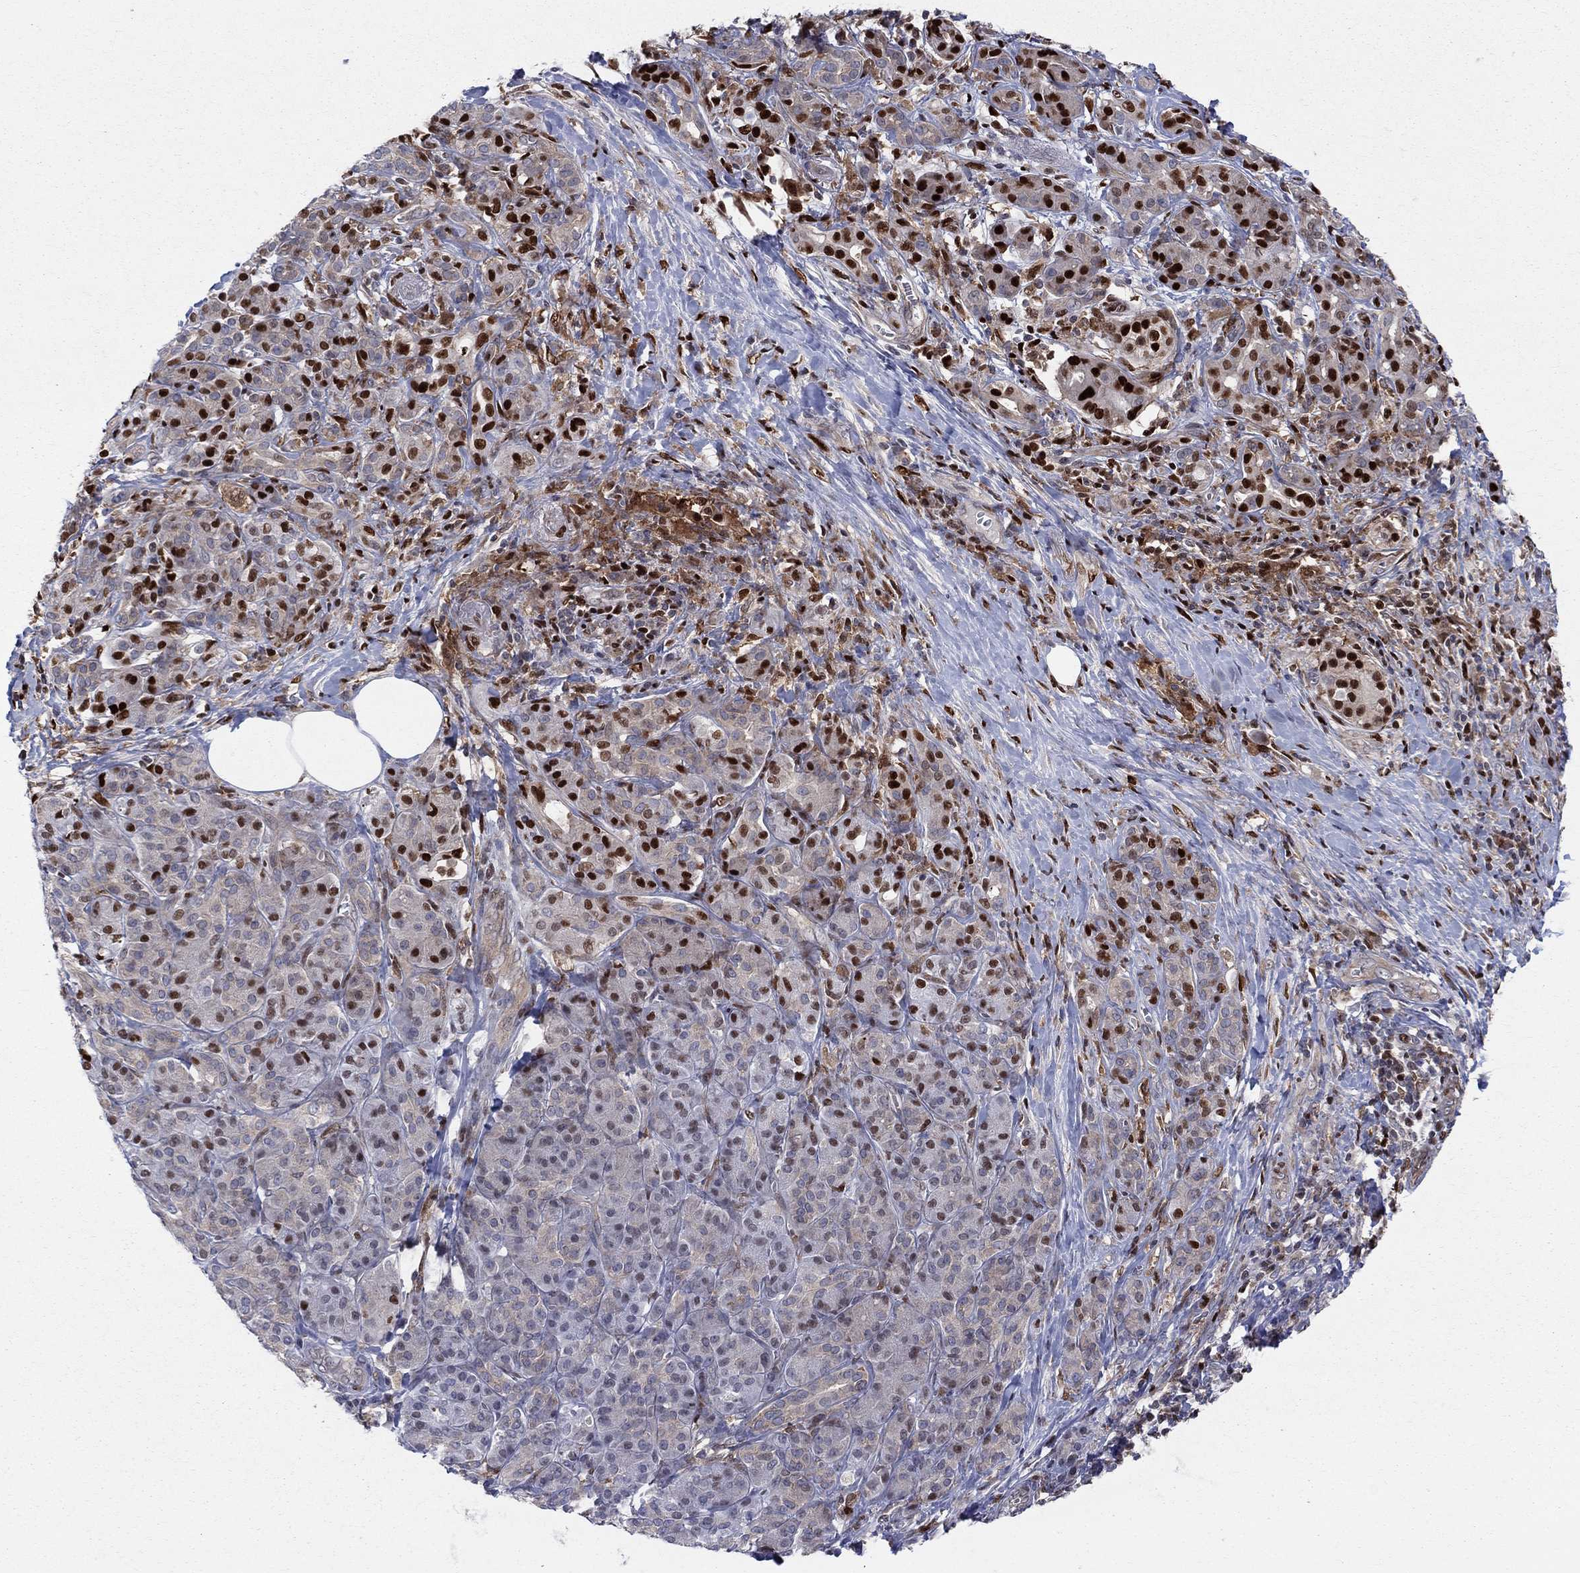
{"staining": {"intensity": "strong", "quantity": "<25%", "location": "nuclear"}, "tissue": "pancreatic cancer", "cell_type": "Tumor cells", "image_type": "cancer", "snomed": [{"axis": "morphology", "description": "Adenocarcinoma, NOS"}, {"axis": "topography", "description": "Pancreas"}], "caption": "Immunohistochemistry (IHC) staining of pancreatic cancer (adenocarcinoma), which reveals medium levels of strong nuclear expression in about <25% of tumor cells indicating strong nuclear protein expression. The staining was performed using DAB (3,3'-diaminobenzidine) (brown) for protein detection and nuclei were counterstained in hematoxylin (blue).", "gene": "ZNHIT3", "patient": {"sex": "male", "age": 61}}